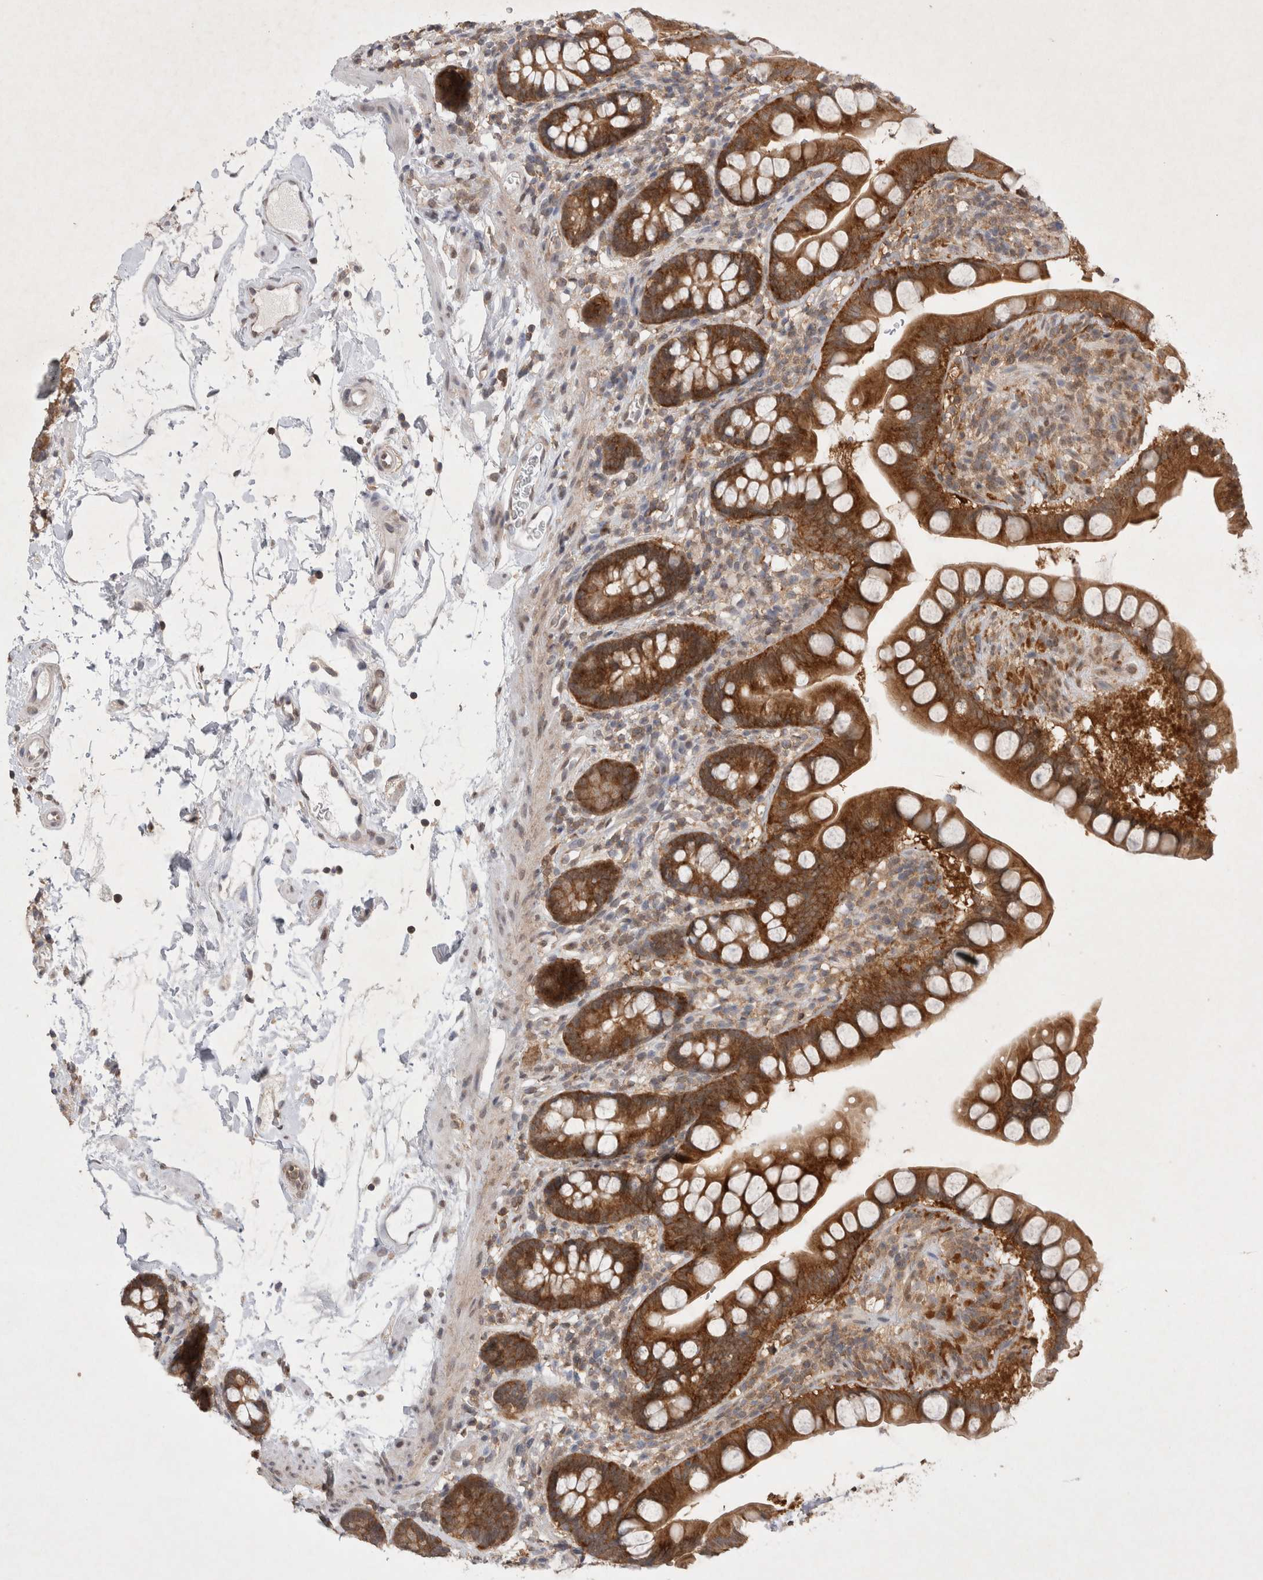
{"staining": {"intensity": "strong", "quantity": ">75%", "location": "cytoplasmic/membranous"}, "tissue": "small intestine", "cell_type": "Glandular cells", "image_type": "normal", "snomed": [{"axis": "morphology", "description": "Normal tissue, NOS"}, {"axis": "topography", "description": "Small intestine"}], "caption": "DAB immunohistochemical staining of unremarkable human small intestine shows strong cytoplasmic/membranous protein positivity in approximately >75% of glandular cells.", "gene": "WIPF2", "patient": {"sex": "female", "age": 84}}